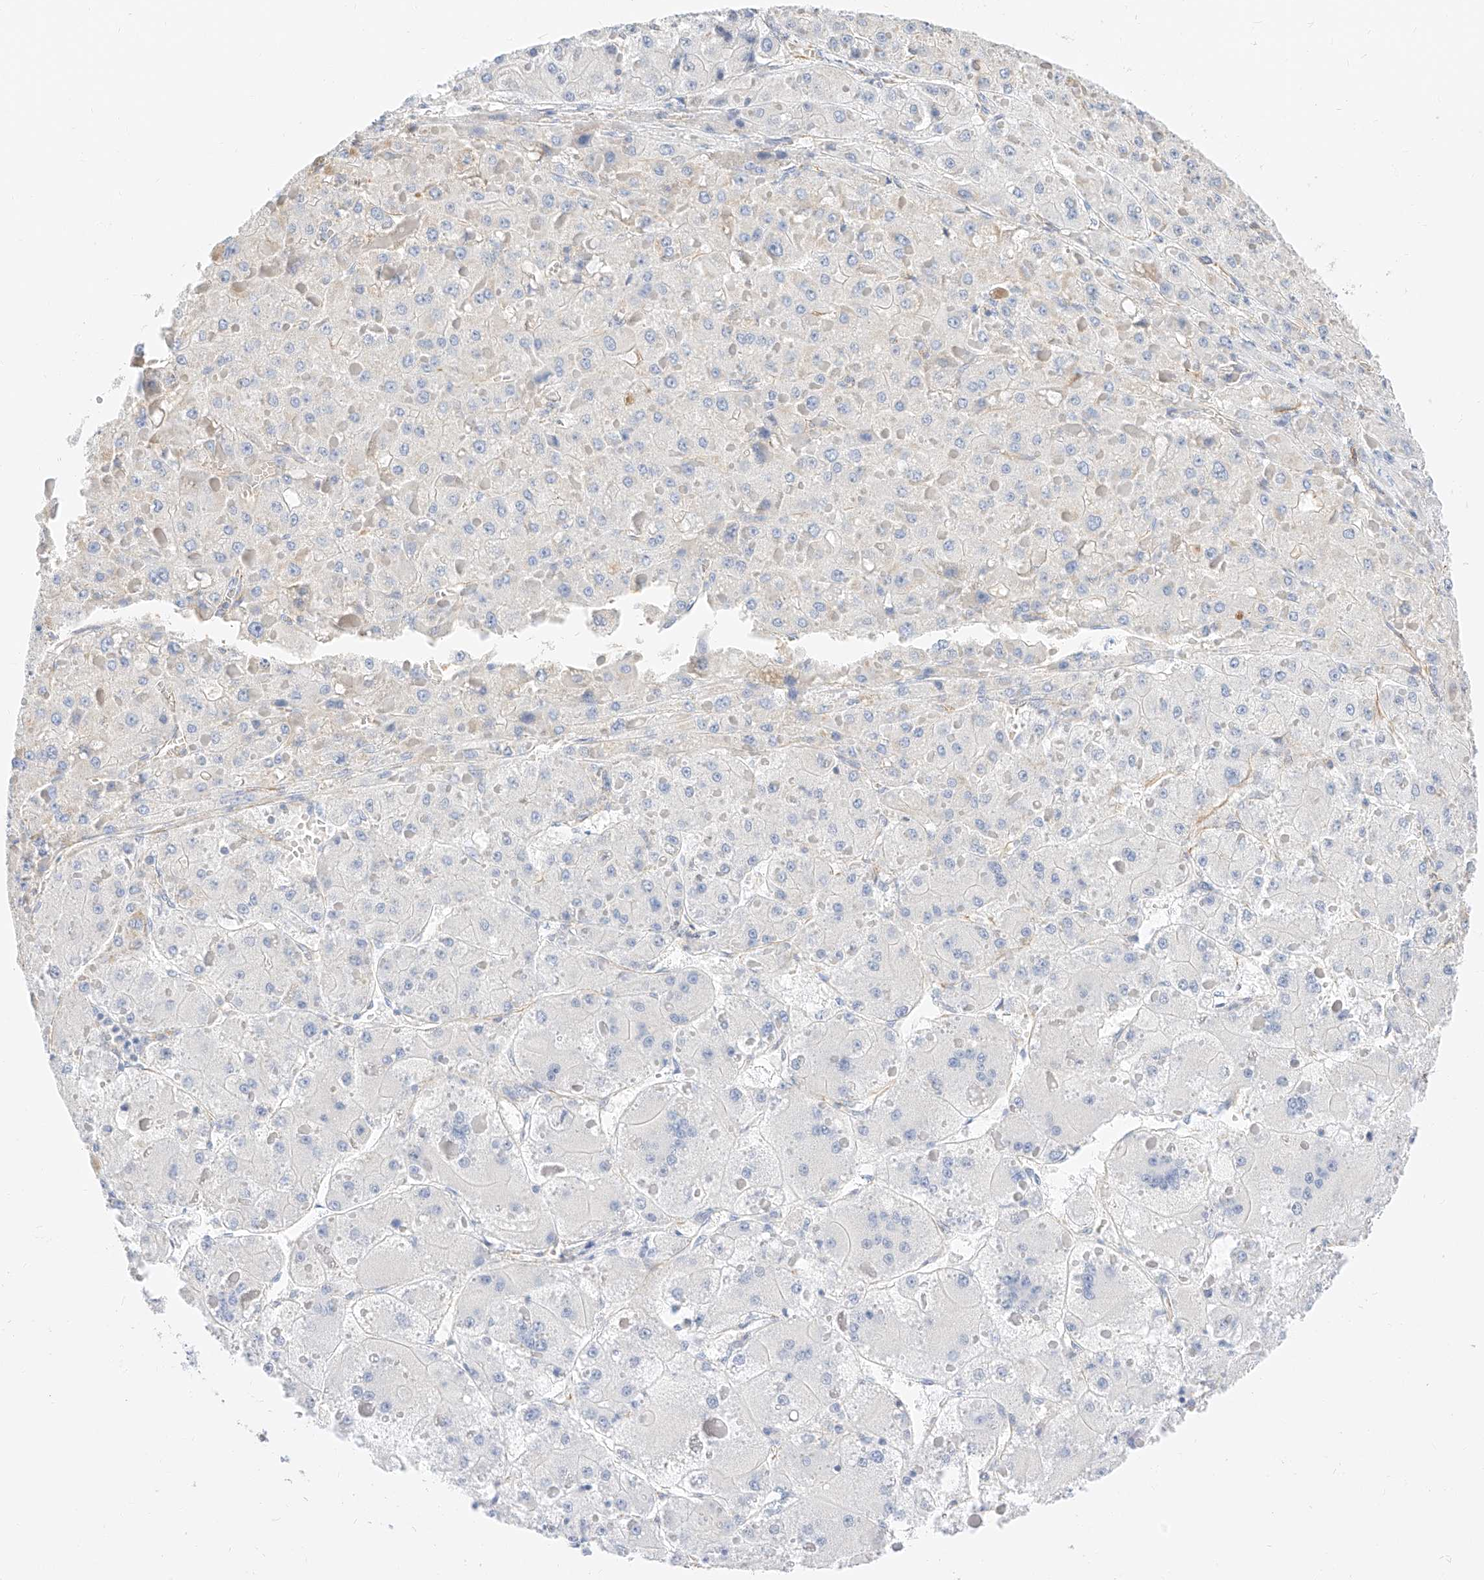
{"staining": {"intensity": "negative", "quantity": "none", "location": "none"}, "tissue": "liver cancer", "cell_type": "Tumor cells", "image_type": "cancer", "snomed": [{"axis": "morphology", "description": "Carcinoma, Hepatocellular, NOS"}, {"axis": "topography", "description": "Liver"}], "caption": "DAB (3,3'-diaminobenzidine) immunohistochemical staining of human liver cancer (hepatocellular carcinoma) shows no significant expression in tumor cells.", "gene": "CDCP2", "patient": {"sex": "female", "age": 73}}